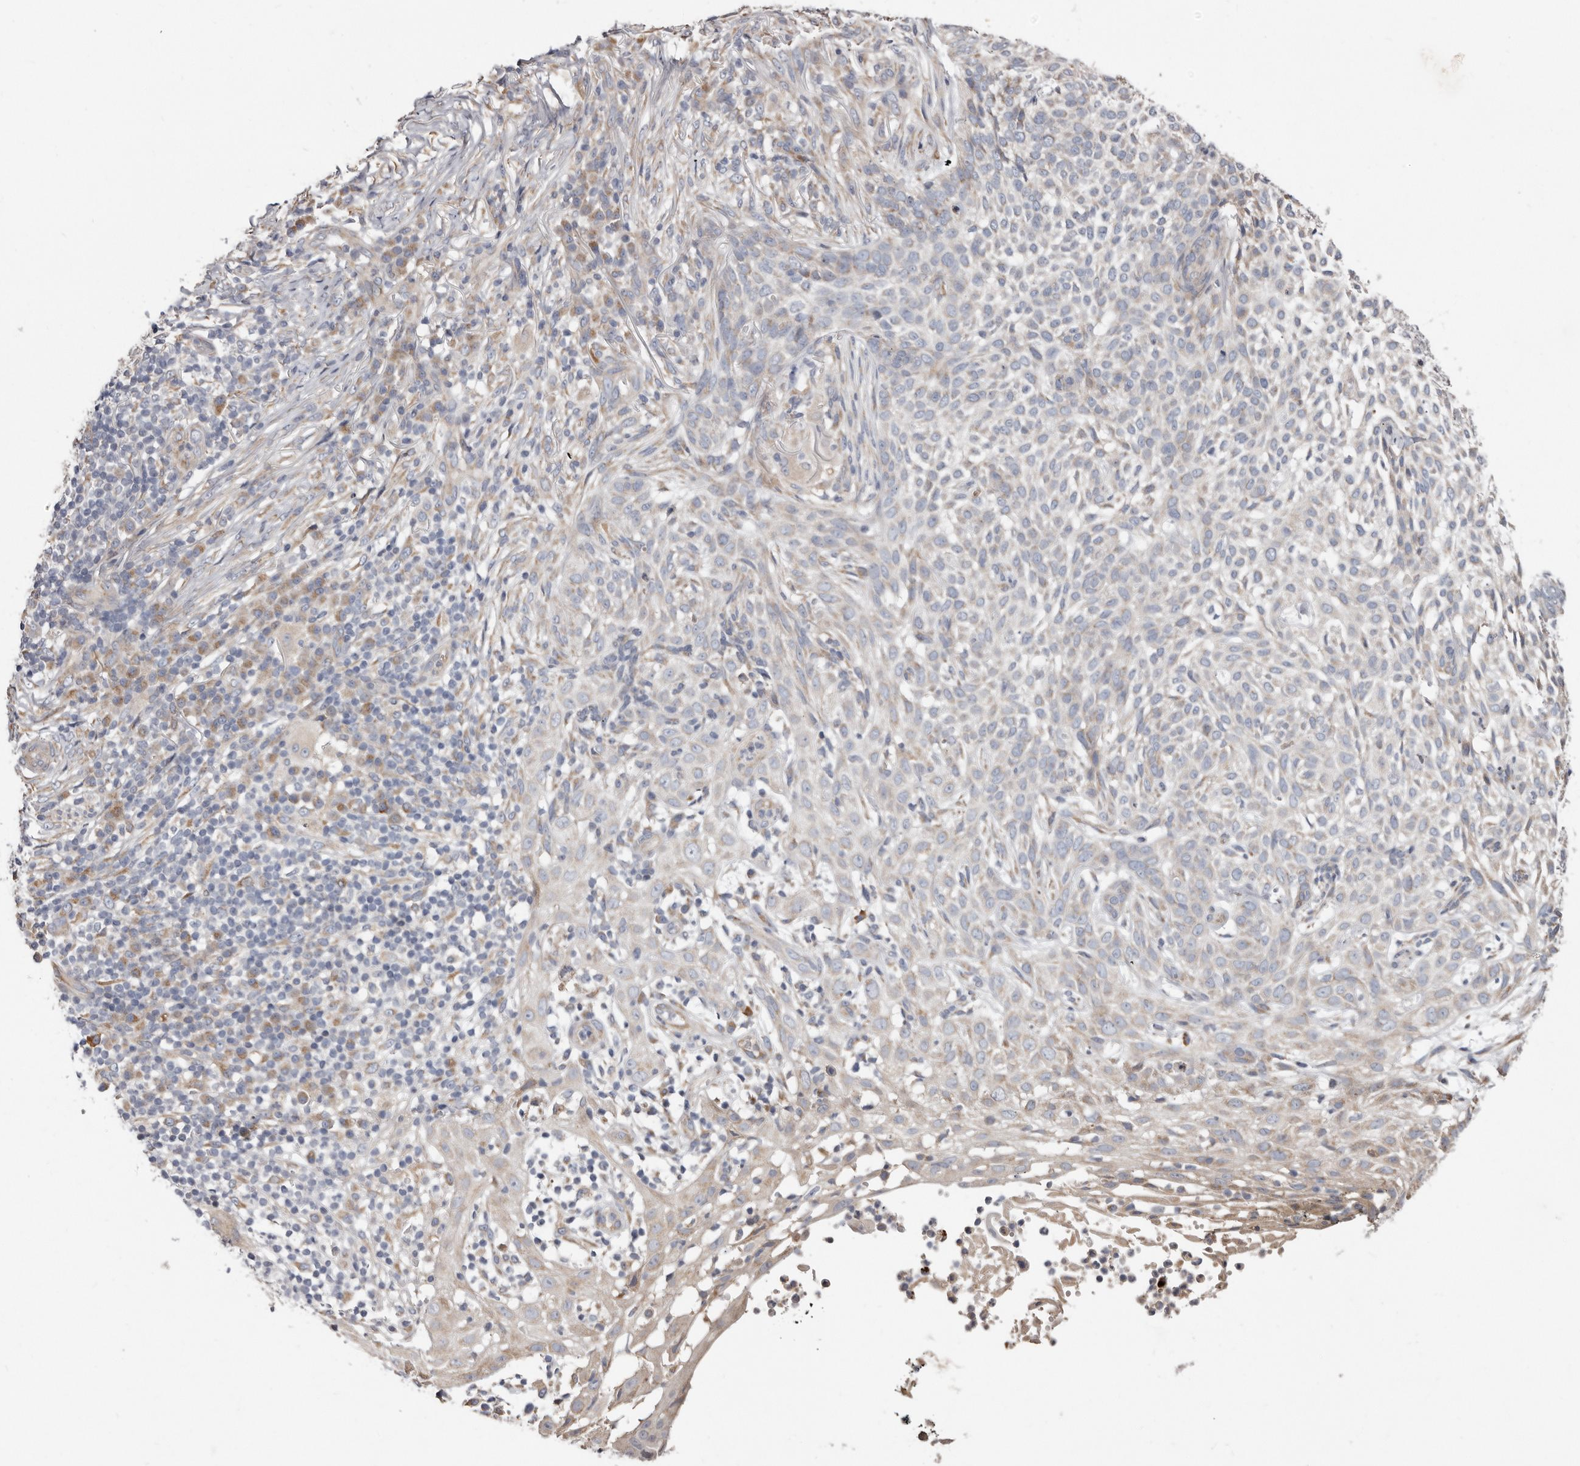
{"staining": {"intensity": "negative", "quantity": "none", "location": "none"}, "tissue": "skin cancer", "cell_type": "Tumor cells", "image_type": "cancer", "snomed": [{"axis": "morphology", "description": "Basal cell carcinoma"}, {"axis": "topography", "description": "Skin"}], "caption": "Immunohistochemical staining of human skin cancer exhibits no significant positivity in tumor cells. The staining is performed using DAB (3,3'-diaminobenzidine) brown chromogen with nuclei counter-stained in using hematoxylin.", "gene": "ASIC5", "patient": {"sex": "female", "age": 64}}